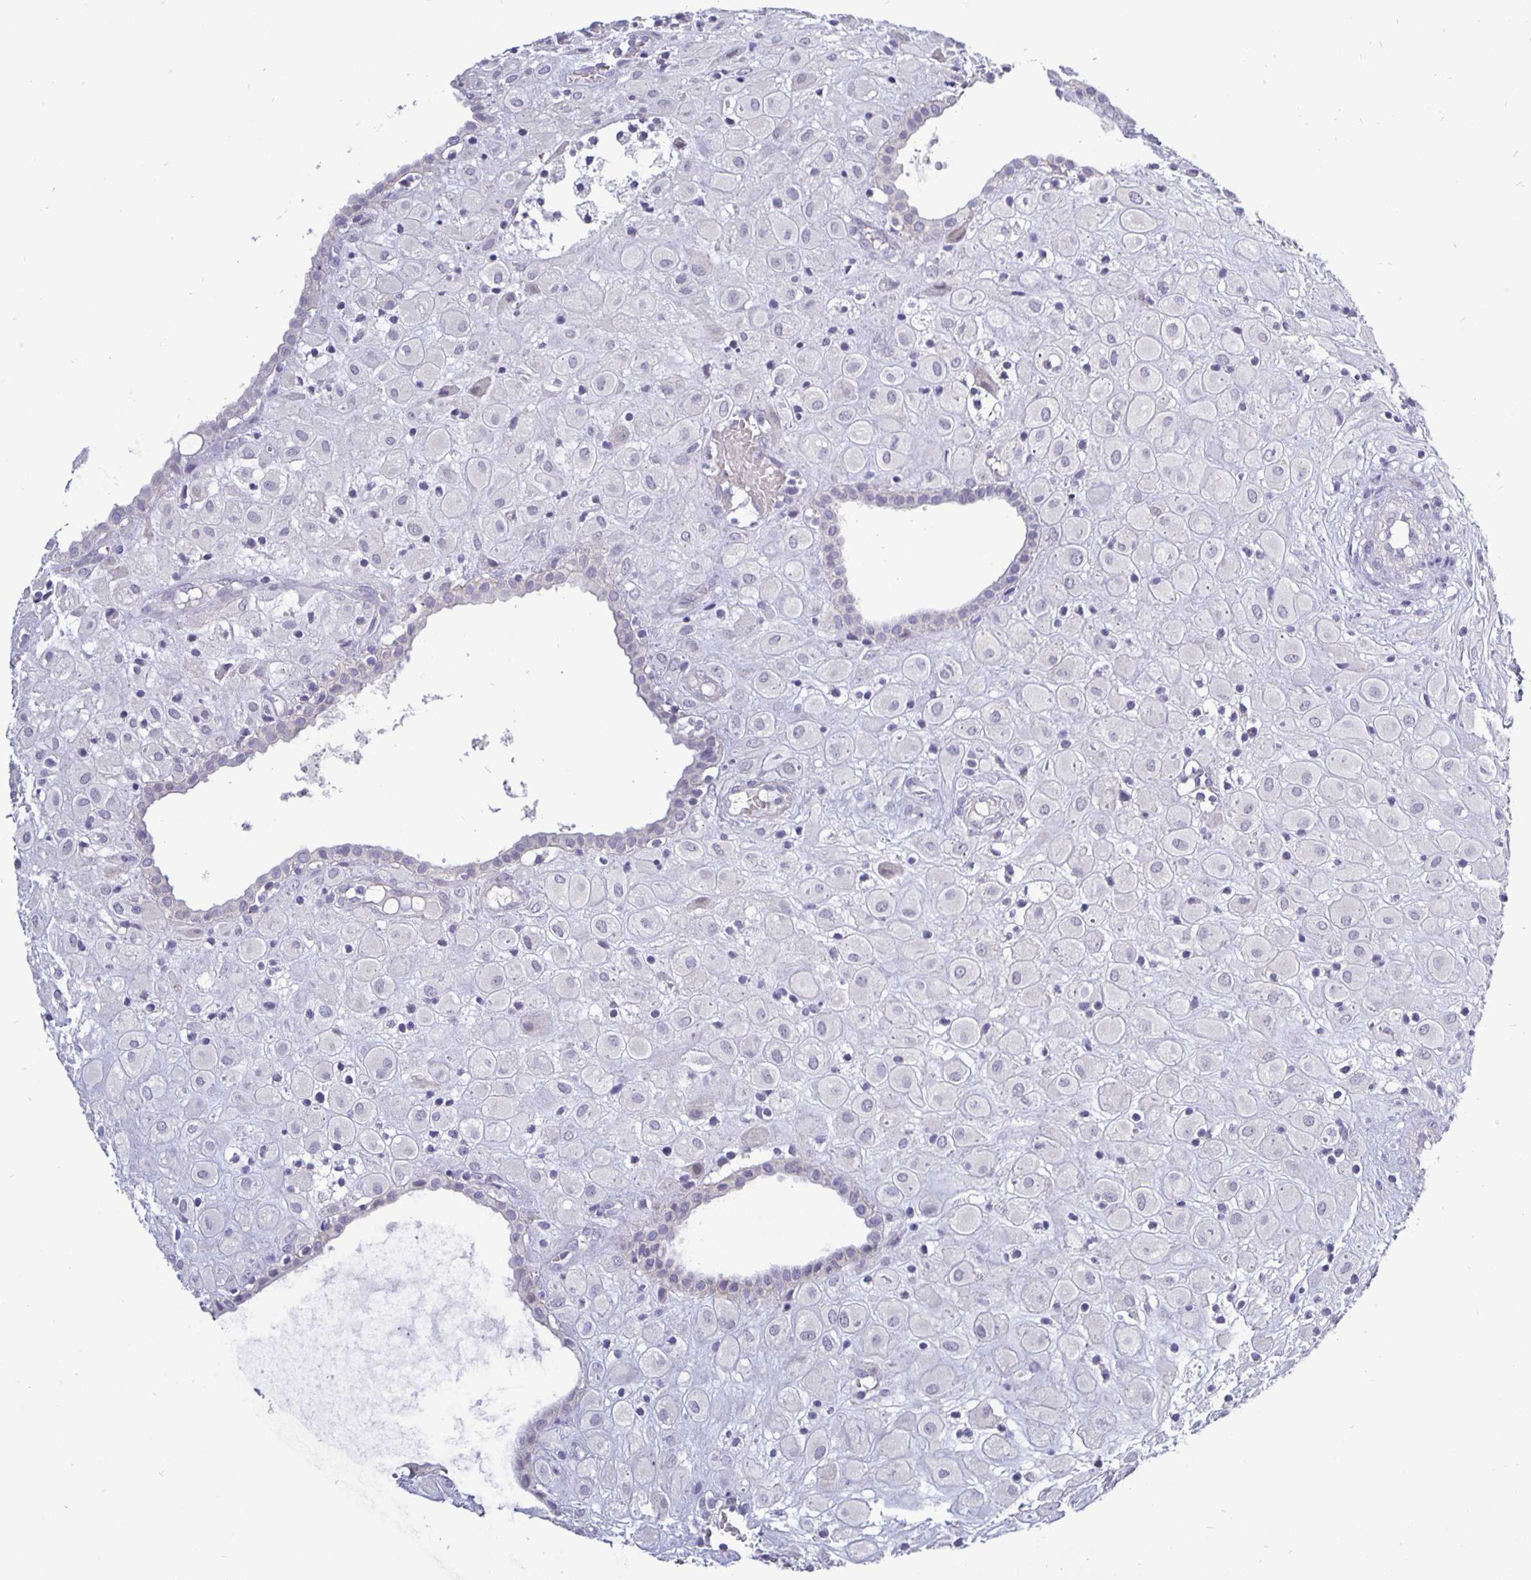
{"staining": {"intensity": "negative", "quantity": "none", "location": "none"}, "tissue": "placenta", "cell_type": "Decidual cells", "image_type": "normal", "snomed": [{"axis": "morphology", "description": "Normal tissue, NOS"}, {"axis": "topography", "description": "Placenta"}], "caption": "Immunohistochemistry image of unremarkable human placenta stained for a protein (brown), which reveals no staining in decidual cells. The staining was performed using DAB to visualize the protein expression in brown, while the nuclei were stained in blue with hematoxylin (Magnification: 20x).", "gene": "ERBB2", "patient": {"sex": "female", "age": 24}}